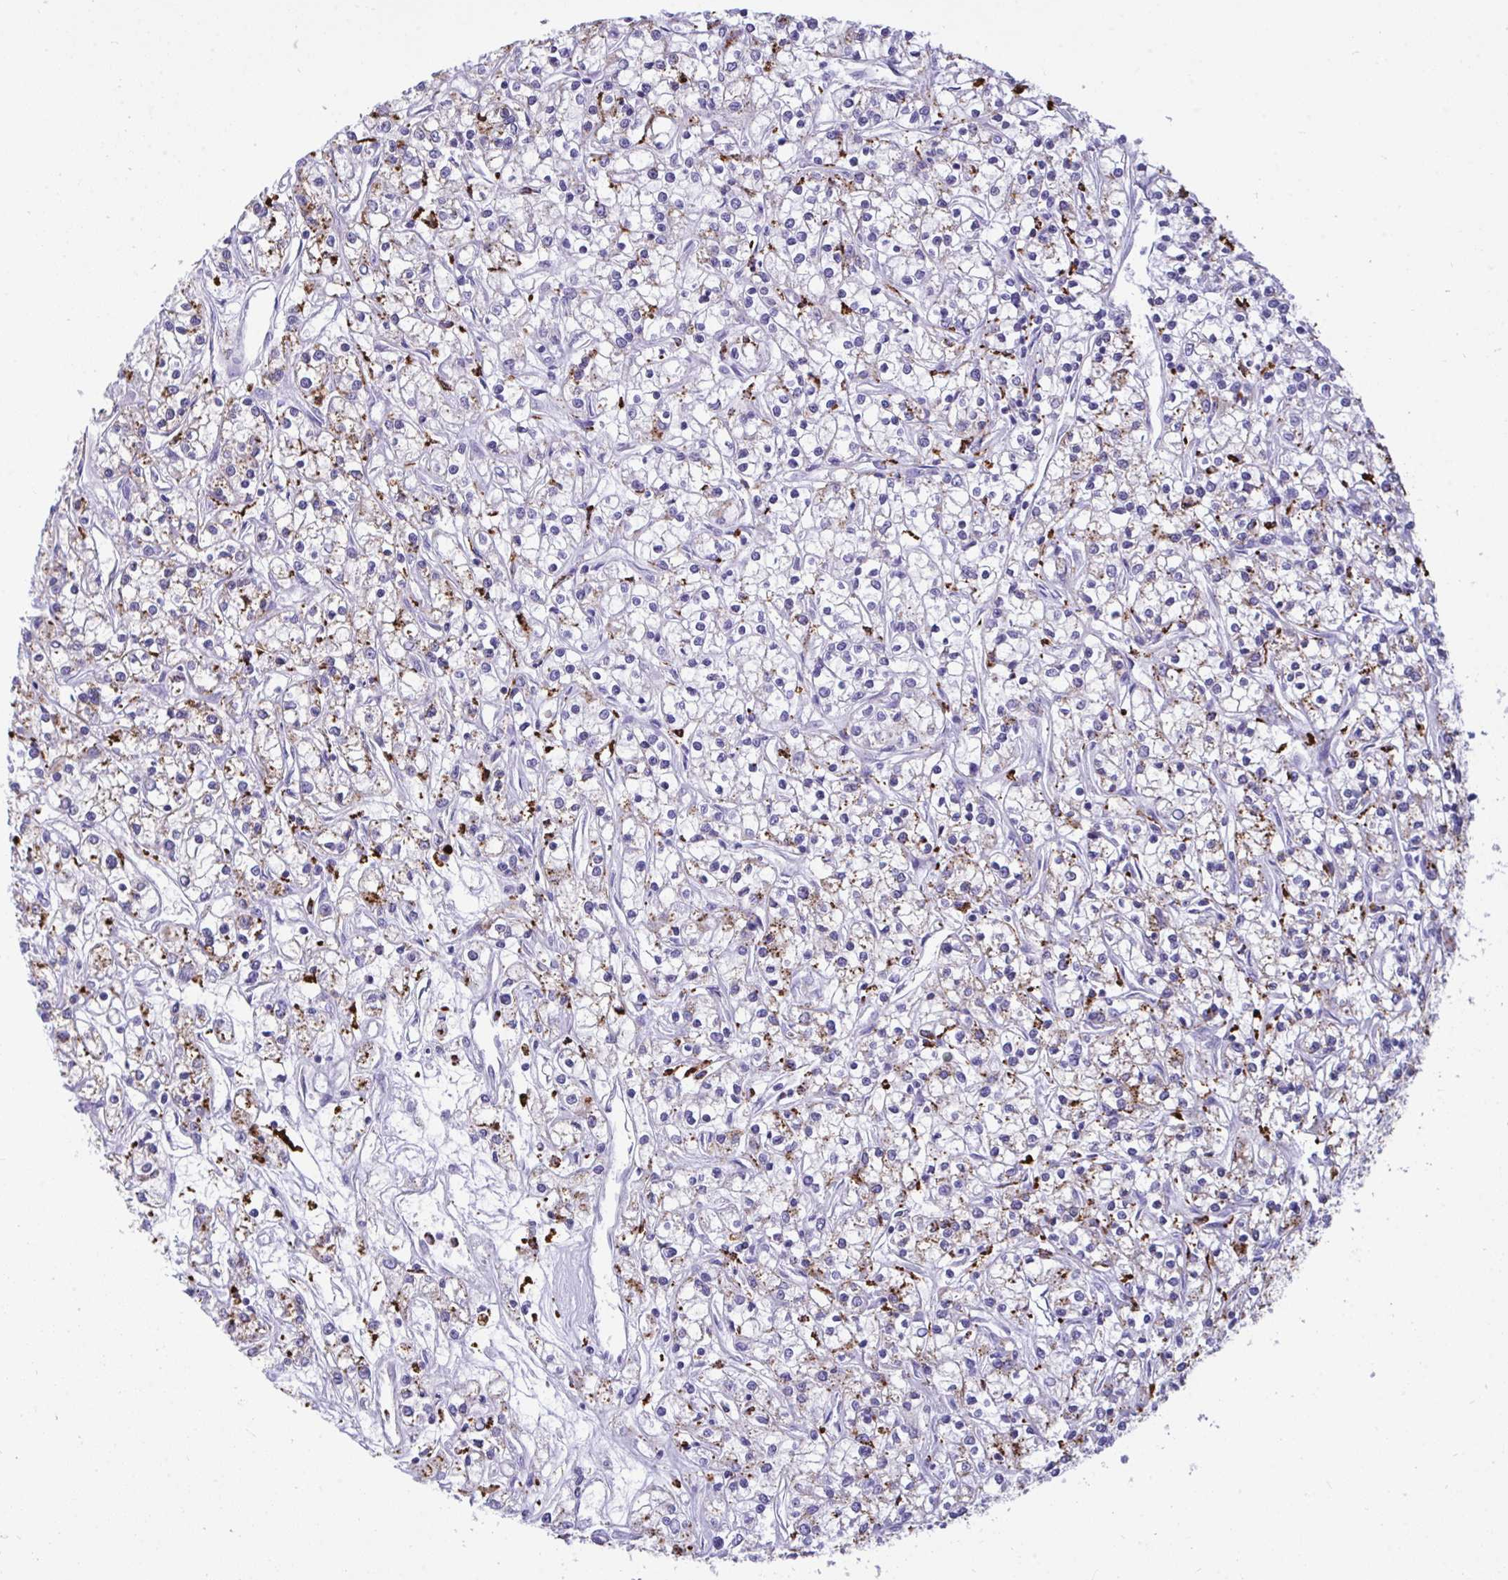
{"staining": {"intensity": "moderate", "quantity": "25%-75%", "location": "cytoplasmic/membranous"}, "tissue": "renal cancer", "cell_type": "Tumor cells", "image_type": "cancer", "snomed": [{"axis": "morphology", "description": "Adenocarcinoma, NOS"}, {"axis": "topography", "description": "Kidney"}], "caption": "Protein staining by immunohistochemistry (IHC) exhibits moderate cytoplasmic/membranous staining in about 25%-75% of tumor cells in renal cancer.", "gene": "CPVL", "patient": {"sex": "female", "age": 59}}